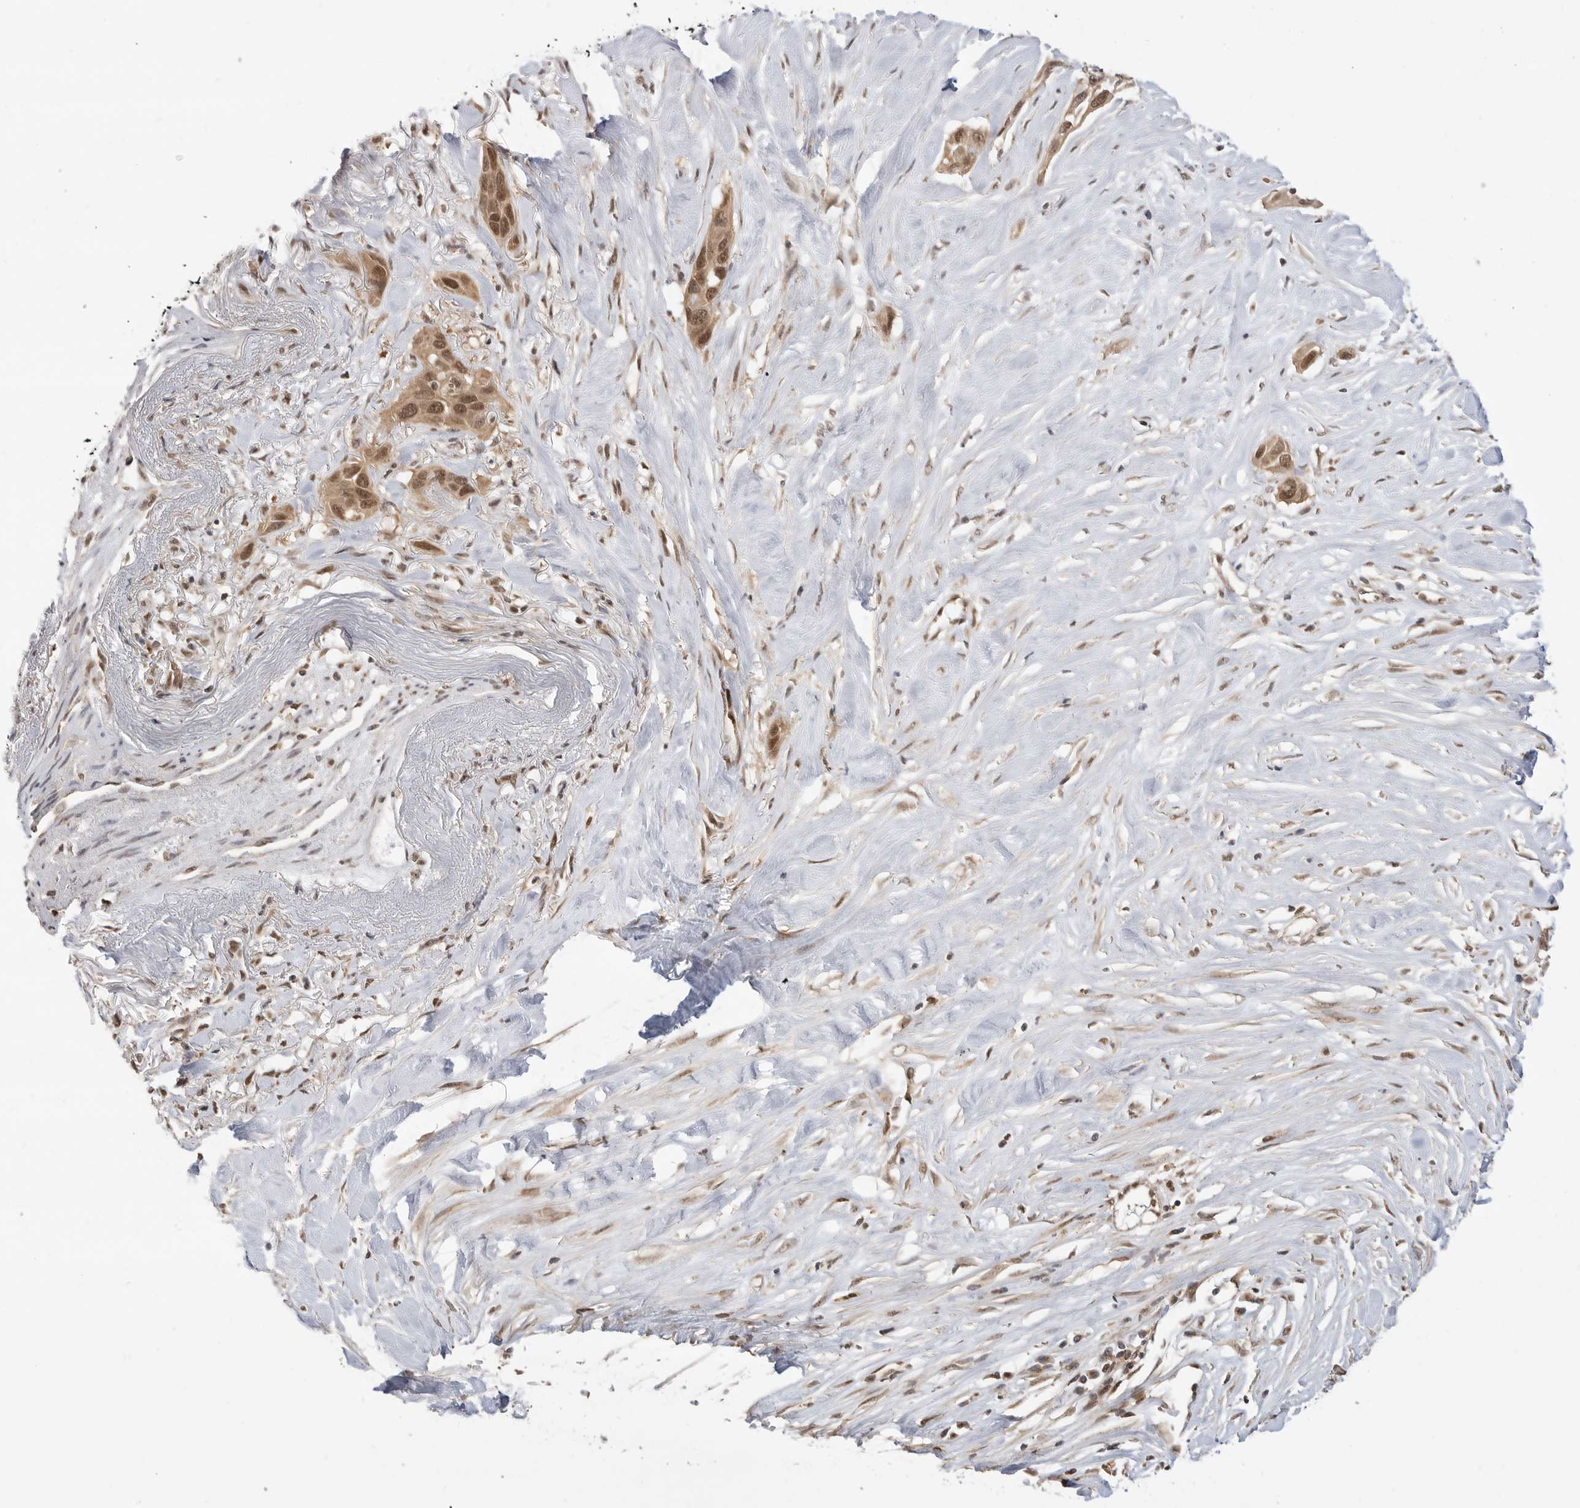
{"staining": {"intensity": "moderate", "quantity": ">75%", "location": "cytoplasmic/membranous,nuclear"}, "tissue": "pancreatic cancer", "cell_type": "Tumor cells", "image_type": "cancer", "snomed": [{"axis": "morphology", "description": "Adenocarcinoma, NOS"}, {"axis": "topography", "description": "Pancreas"}], "caption": "Pancreatic adenocarcinoma stained for a protein (brown) demonstrates moderate cytoplasmic/membranous and nuclear positive staining in approximately >75% of tumor cells.", "gene": "ALKAL1", "patient": {"sex": "female", "age": 60}}